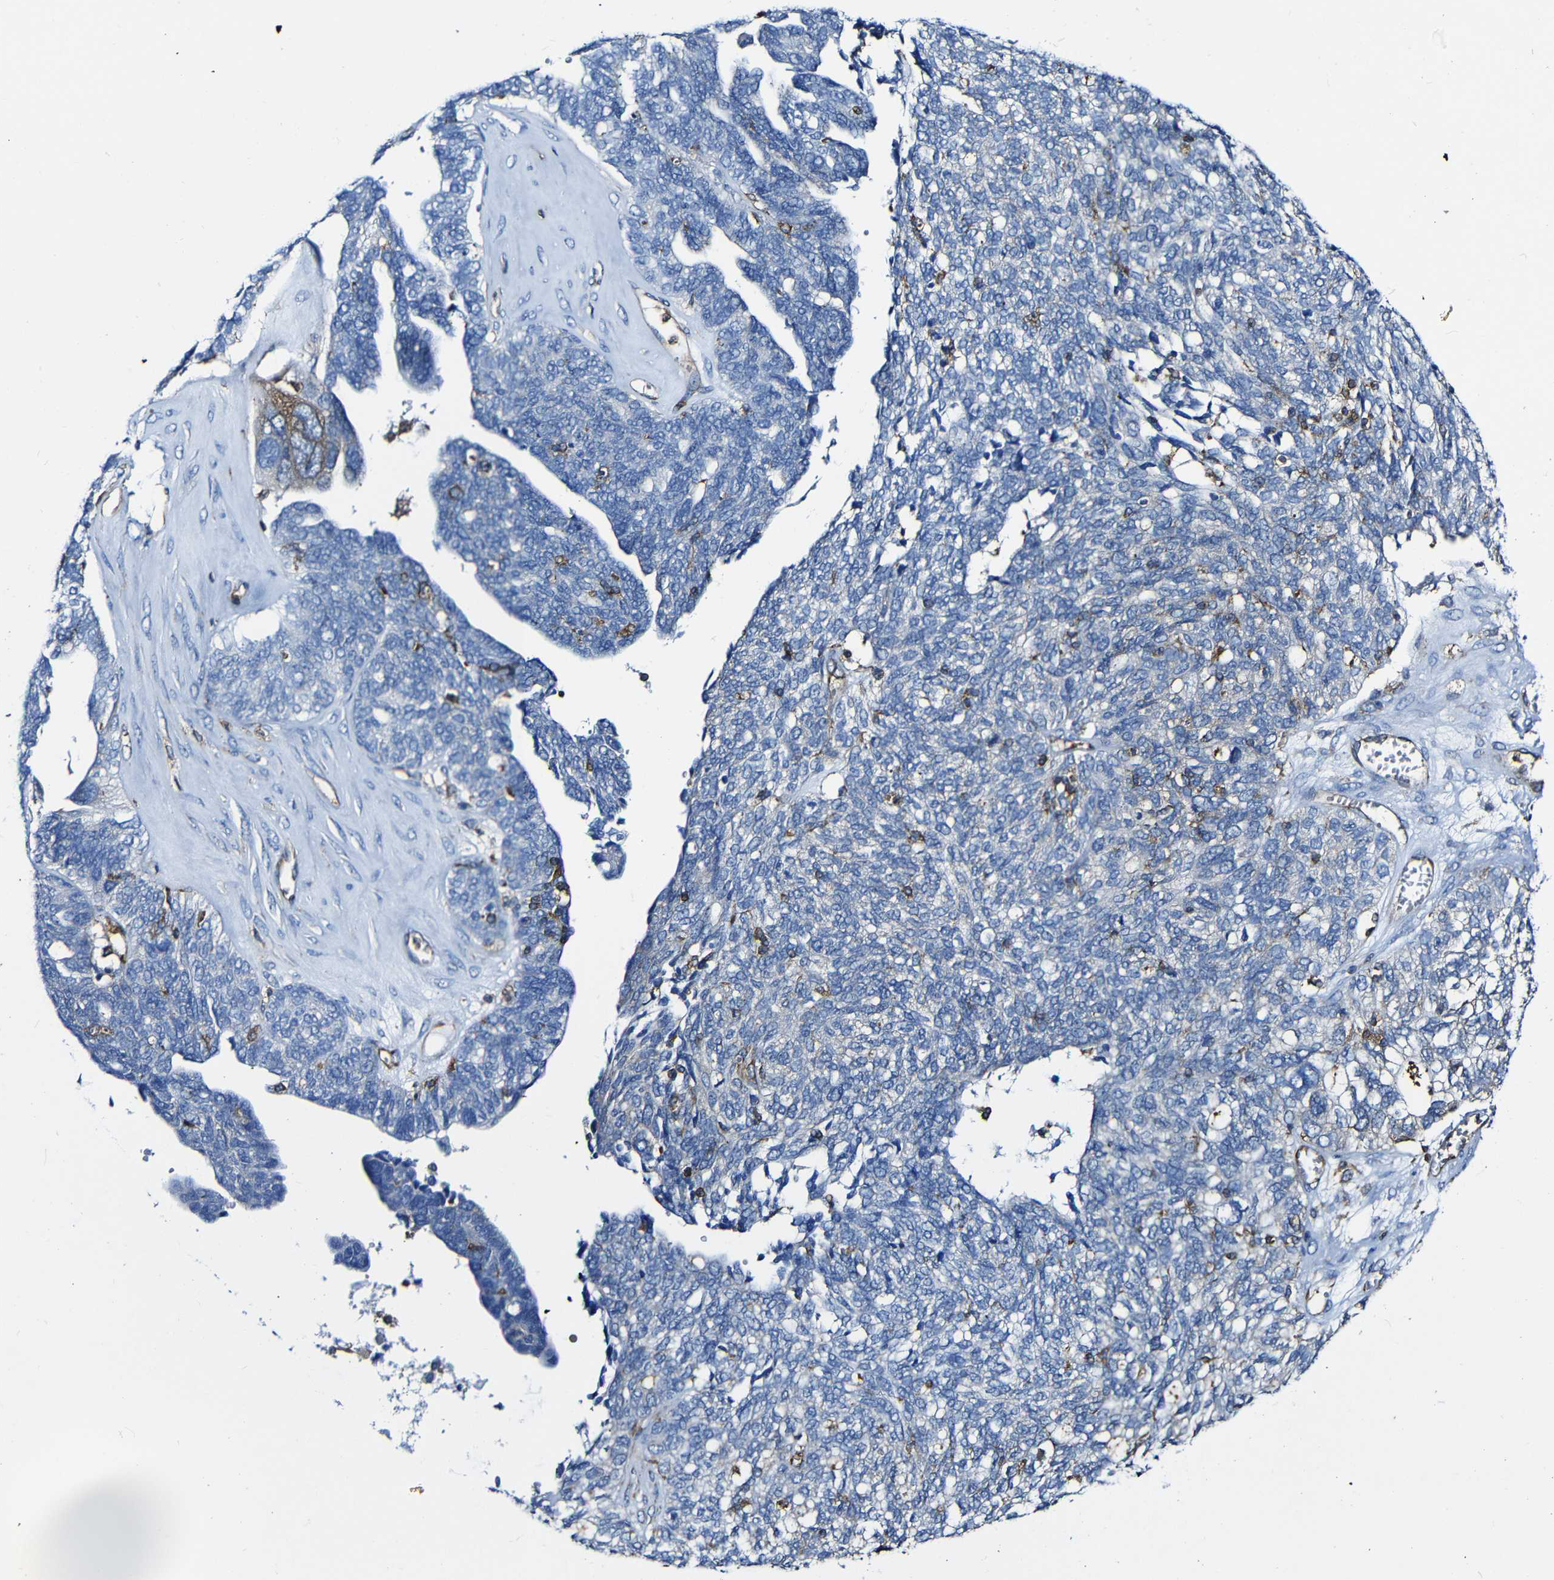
{"staining": {"intensity": "negative", "quantity": "none", "location": "none"}, "tissue": "ovarian cancer", "cell_type": "Tumor cells", "image_type": "cancer", "snomed": [{"axis": "morphology", "description": "Cystadenocarcinoma, serous, NOS"}, {"axis": "topography", "description": "Ovary"}], "caption": "Ovarian cancer was stained to show a protein in brown. There is no significant staining in tumor cells.", "gene": "MSN", "patient": {"sex": "female", "age": 79}}